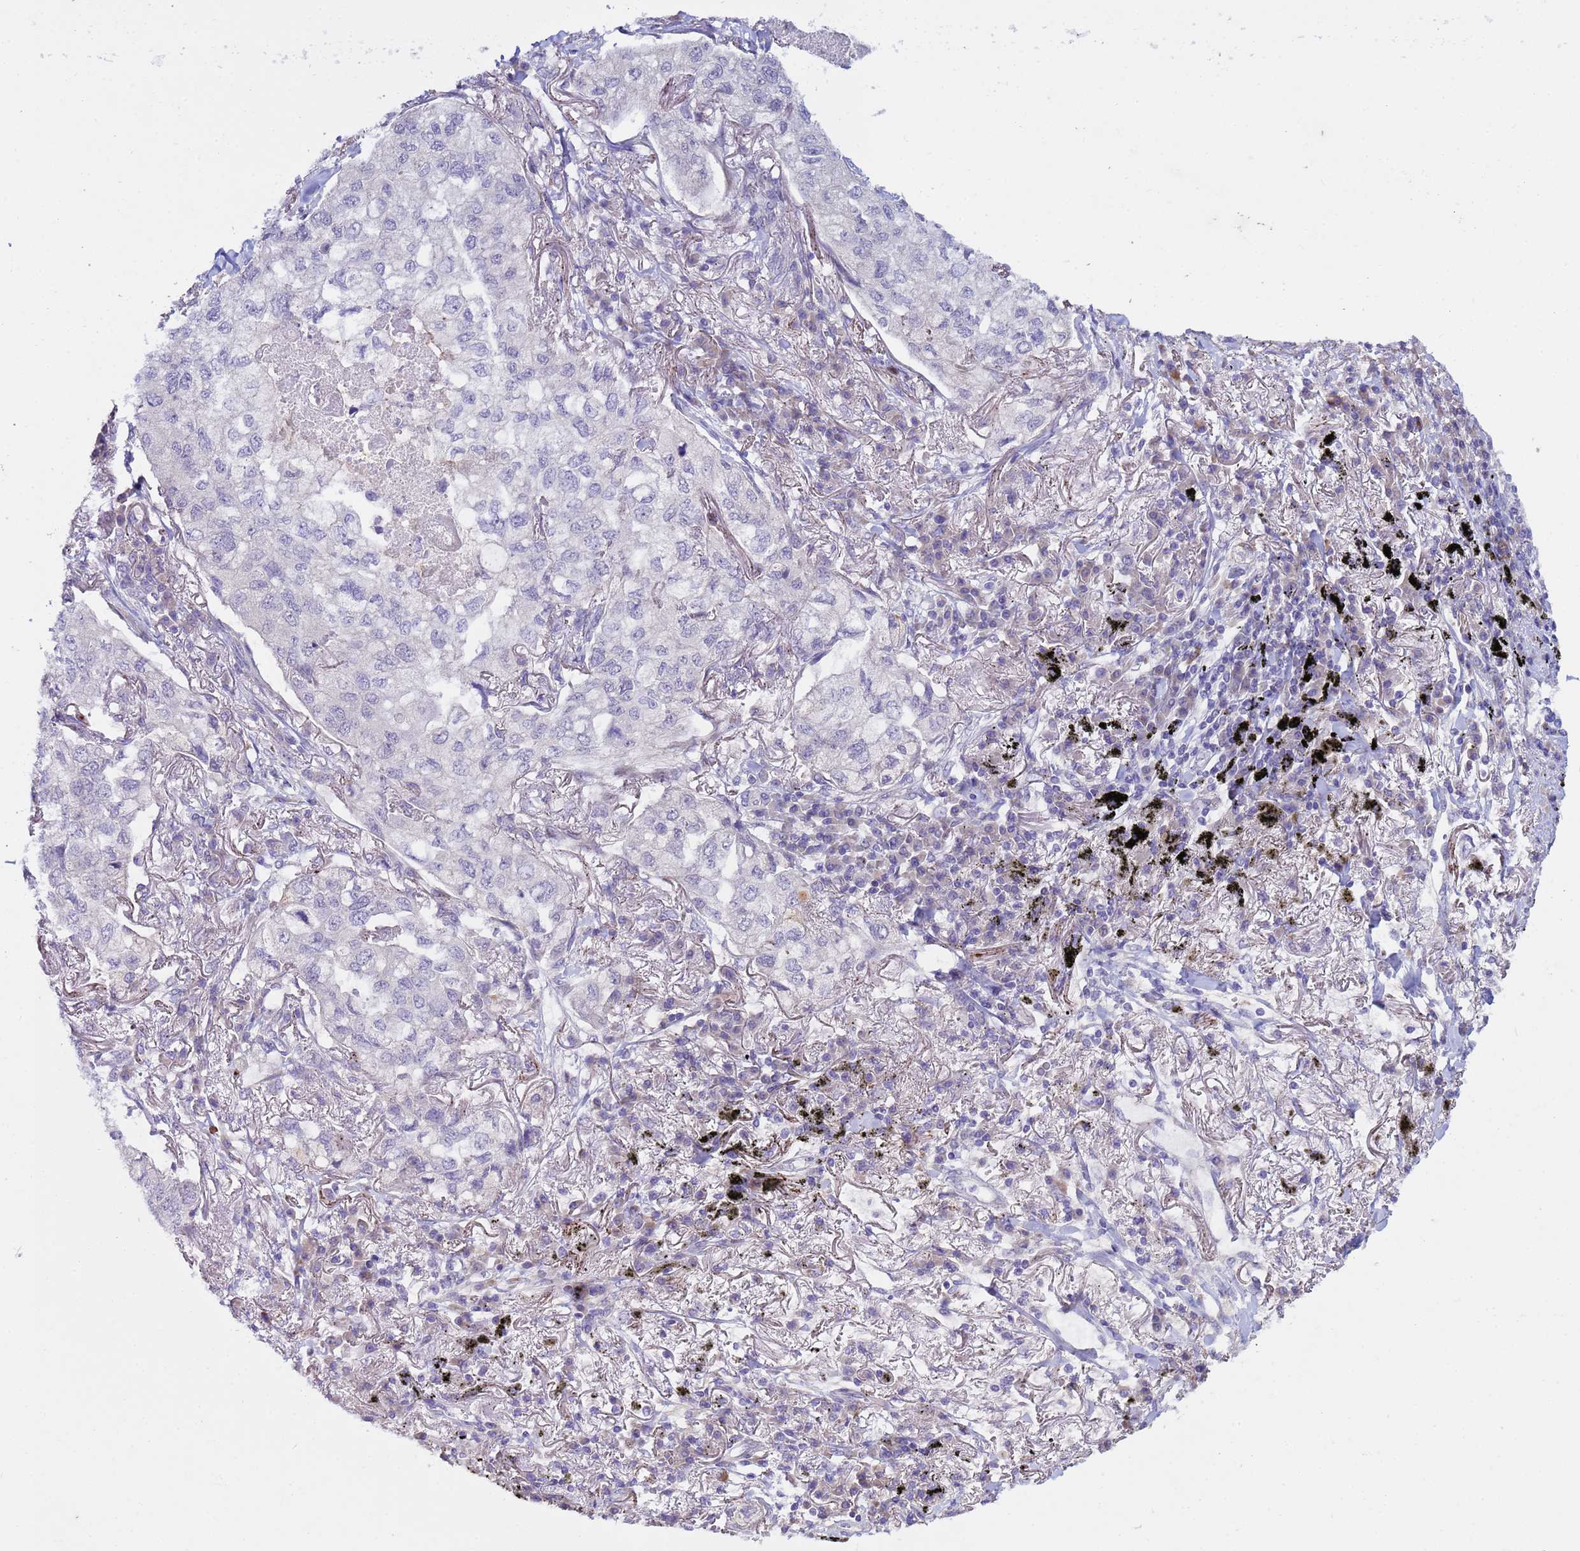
{"staining": {"intensity": "negative", "quantity": "none", "location": "none"}, "tissue": "lung cancer", "cell_type": "Tumor cells", "image_type": "cancer", "snomed": [{"axis": "morphology", "description": "Adenocarcinoma, NOS"}, {"axis": "topography", "description": "Lung"}], "caption": "This is an immunohistochemistry histopathology image of human lung cancer (adenocarcinoma). There is no staining in tumor cells.", "gene": "IGSF11", "patient": {"sex": "male", "age": 65}}